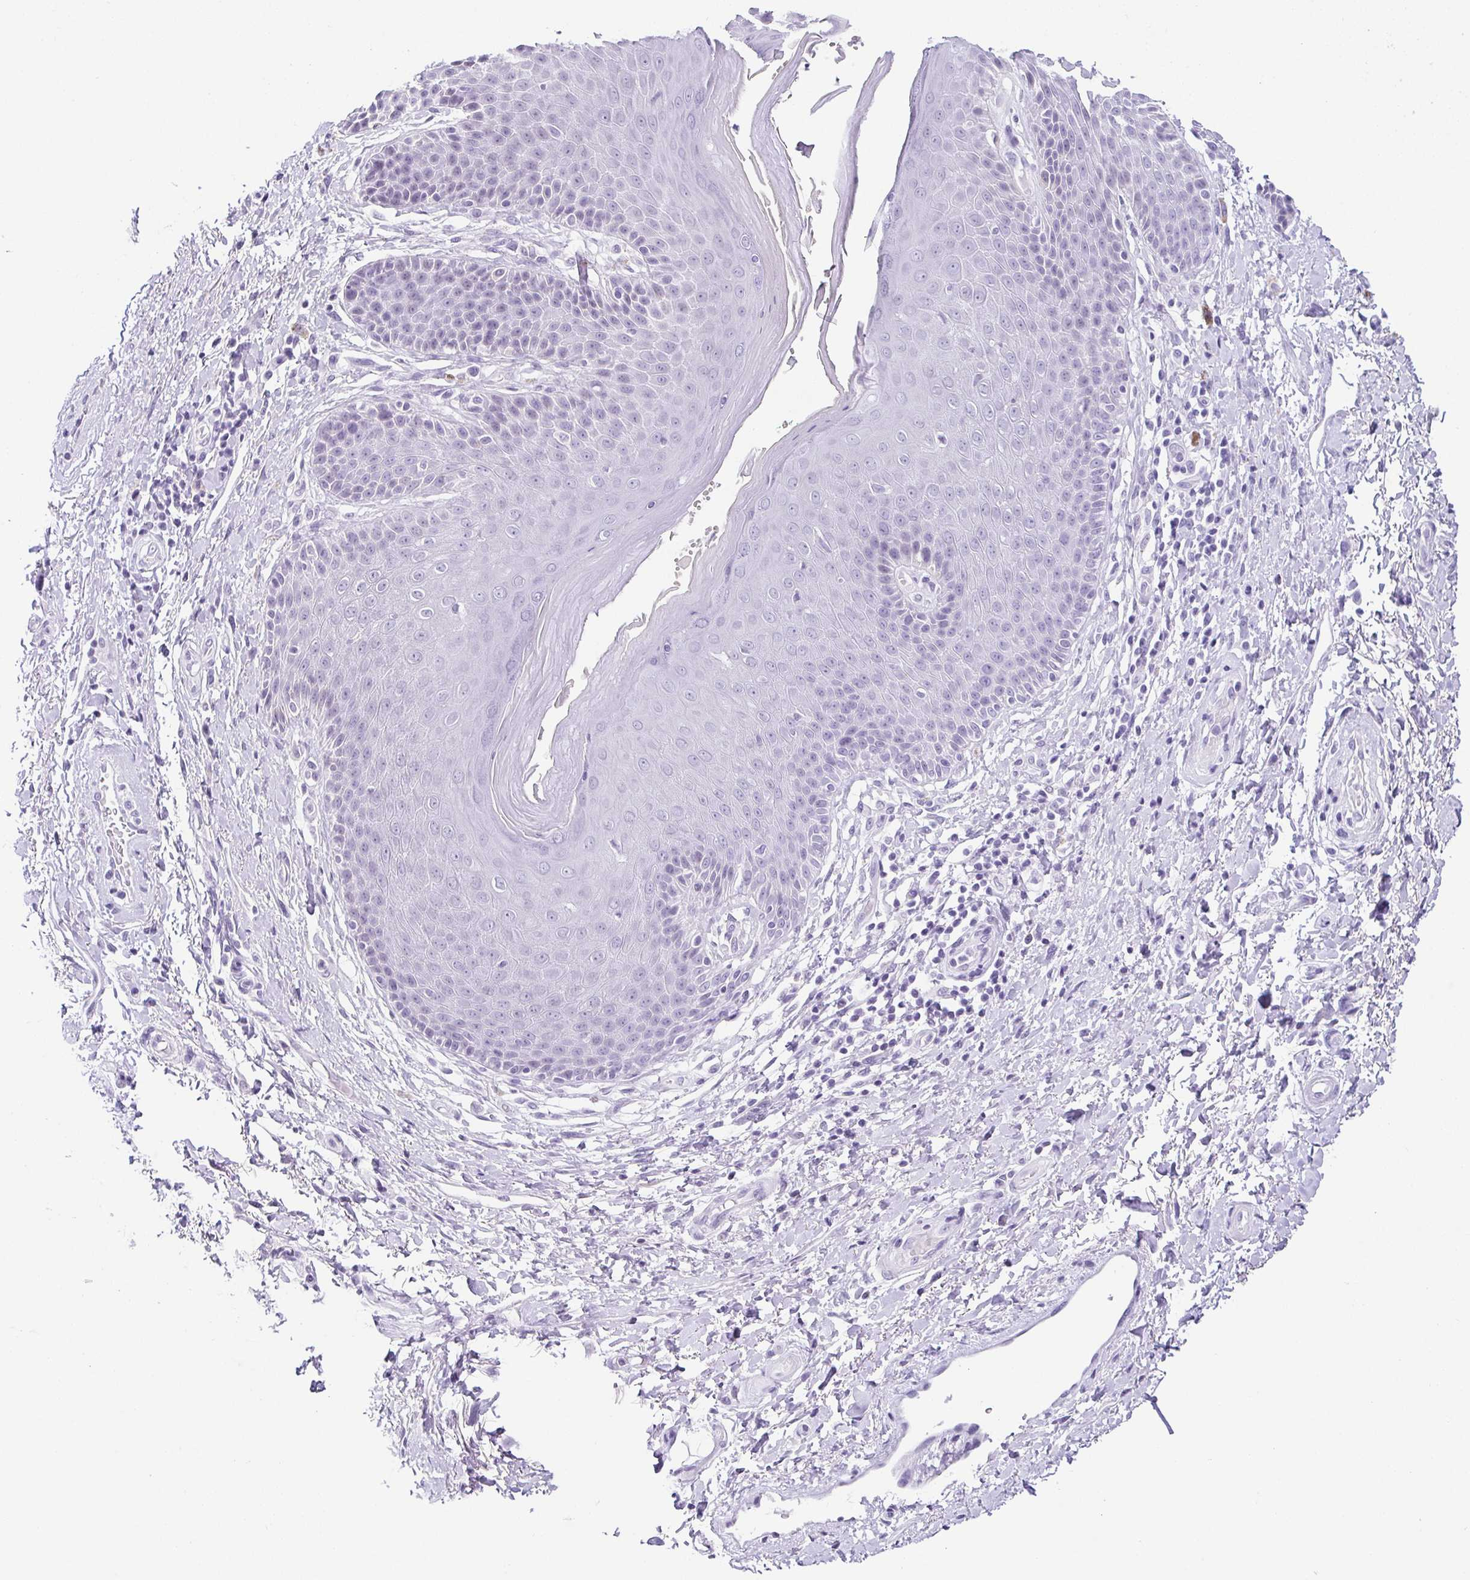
{"staining": {"intensity": "negative", "quantity": "none", "location": "none"}, "tissue": "skin", "cell_type": "Epidermal cells", "image_type": "normal", "snomed": [{"axis": "morphology", "description": "Normal tissue, NOS"}, {"axis": "topography", "description": "Anal"}, {"axis": "topography", "description": "Peripheral nerve tissue"}], "caption": "This is an IHC photomicrograph of benign skin. There is no positivity in epidermal cells.", "gene": "ESX1", "patient": {"sex": "male", "age": 51}}